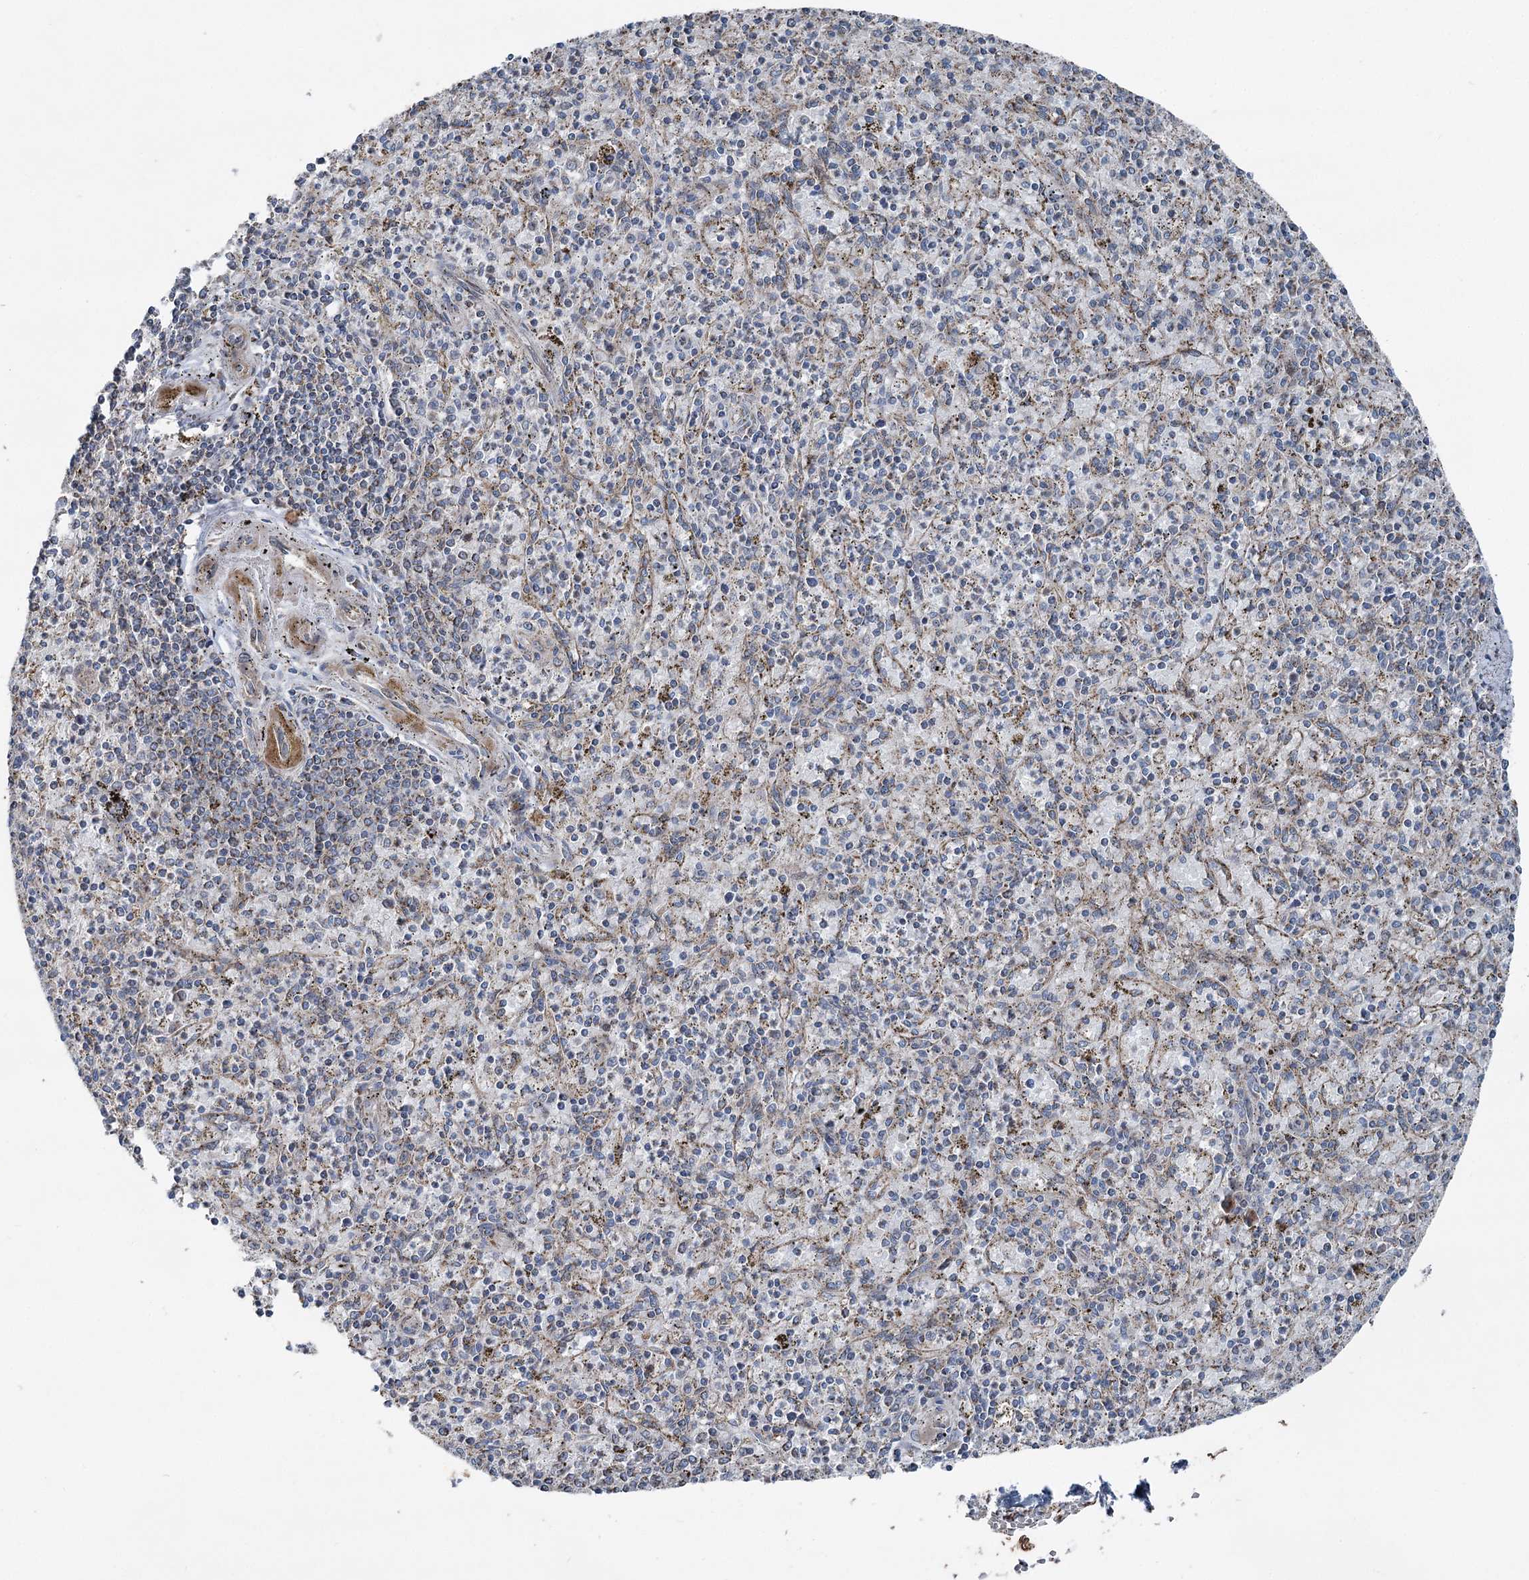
{"staining": {"intensity": "strong", "quantity": "<25%", "location": "cytoplasmic/membranous"}, "tissue": "spleen", "cell_type": "Cells in red pulp", "image_type": "normal", "snomed": [{"axis": "morphology", "description": "Normal tissue, NOS"}, {"axis": "topography", "description": "Spleen"}], "caption": "About <25% of cells in red pulp in unremarkable spleen show strong cytoplasmic/membranous protein positivity as visualized by brown immunohistochemical staining.", "gene": "UCN3", "patient": {"sex": "male", "age": 72}}